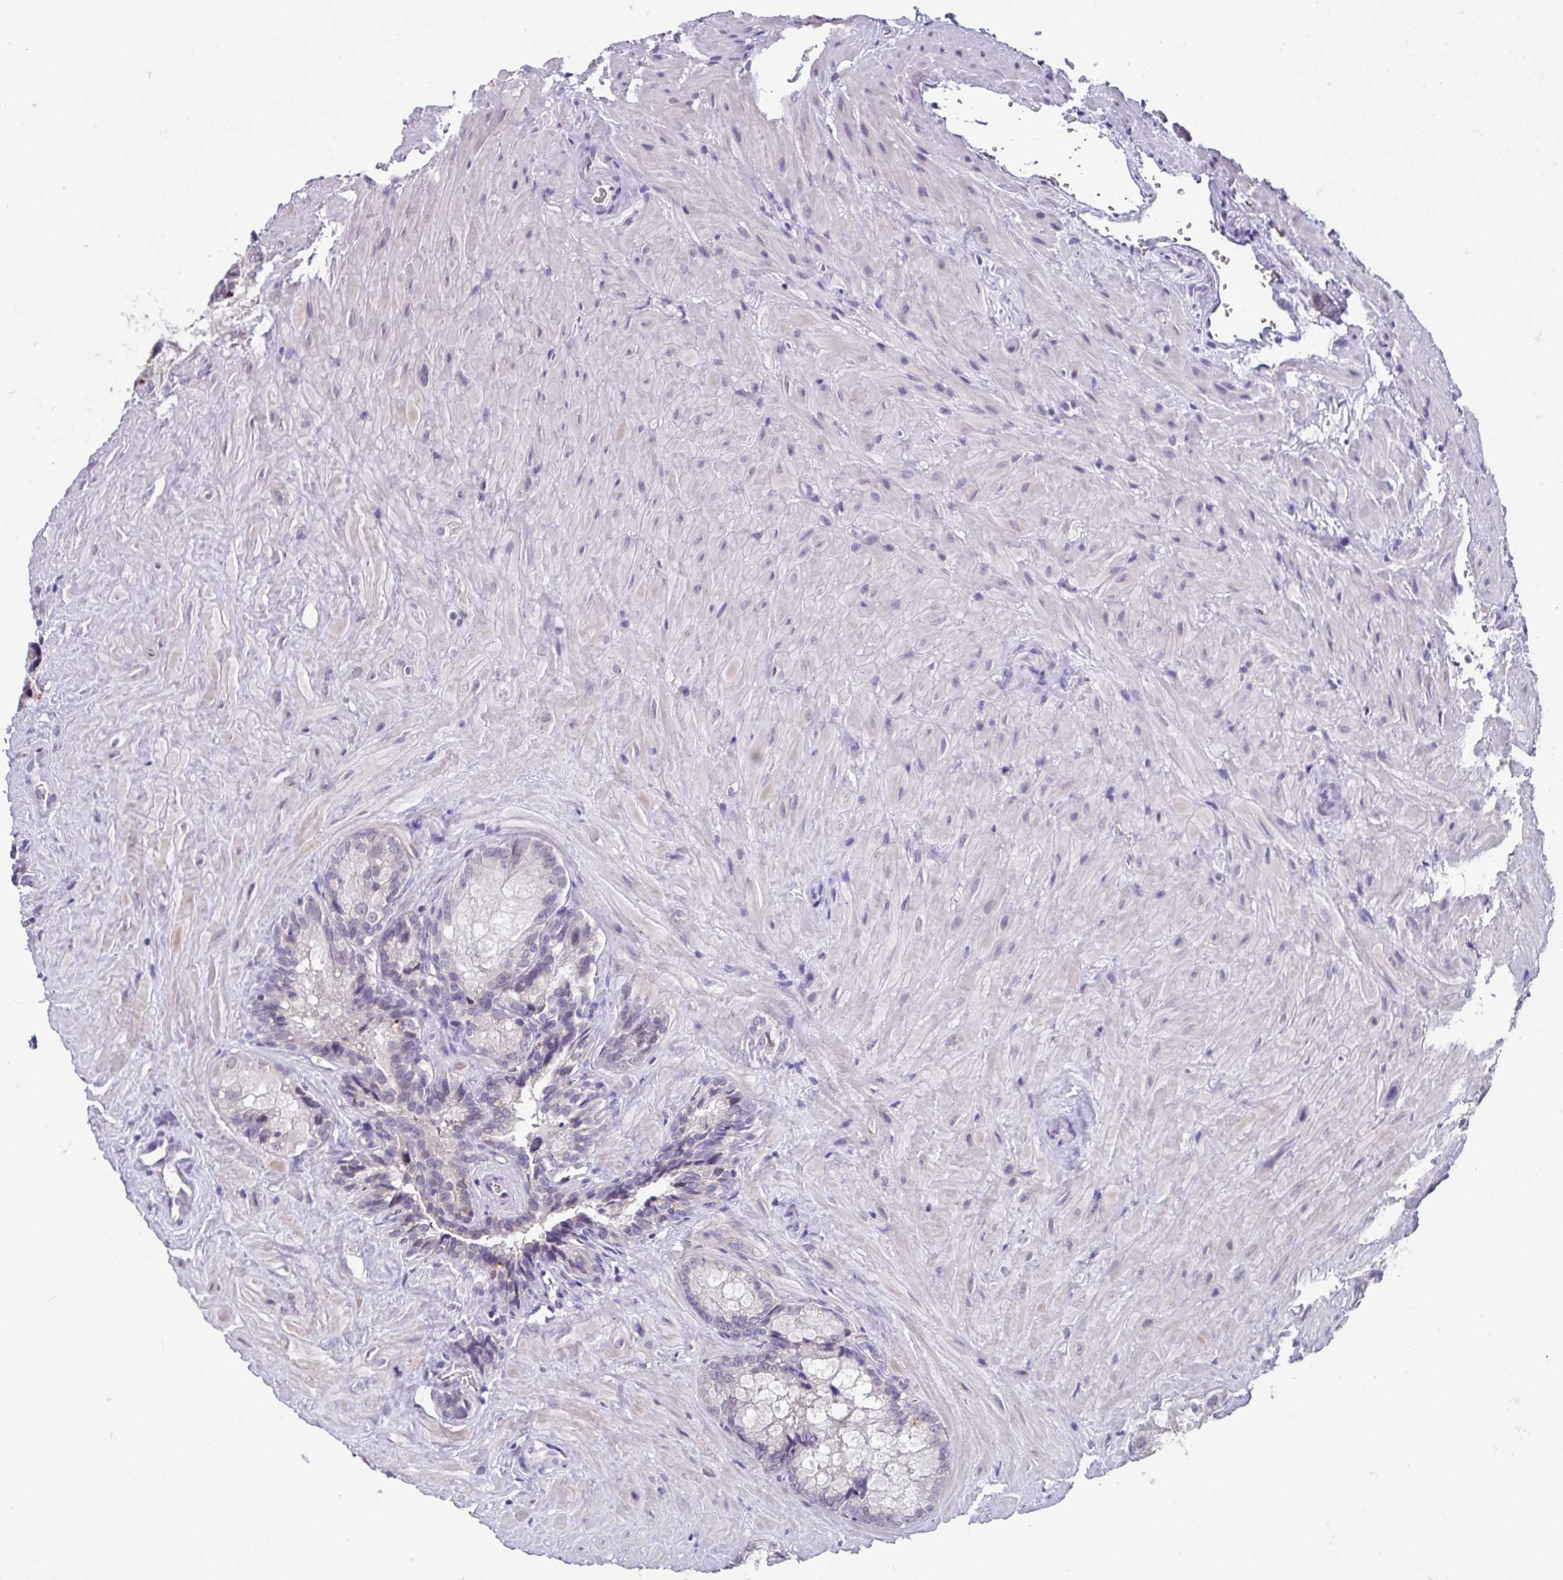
{"staining": {"intensity": "negative", "quantity": "none", "location": "none"}, "tissue": "seminal vesicle", "cell_type": "Glandular cells", "image_type": "normal", "snomed": [{"axis": "morphology", "description": "Normal tissue, NOS"}, {"axis": "topography", "description": "Seminal veicle"}], "caption": "Immunohistochemistry photomicrograph of benign seminal vesicle: human seminal vesicle stained with DAB (3,3'-diaminobenzidine) demonstrates no significant protein positivity in glandular cells.", "gene": "GLTPD2", "patient": {"sex": "male", "age": 47}}